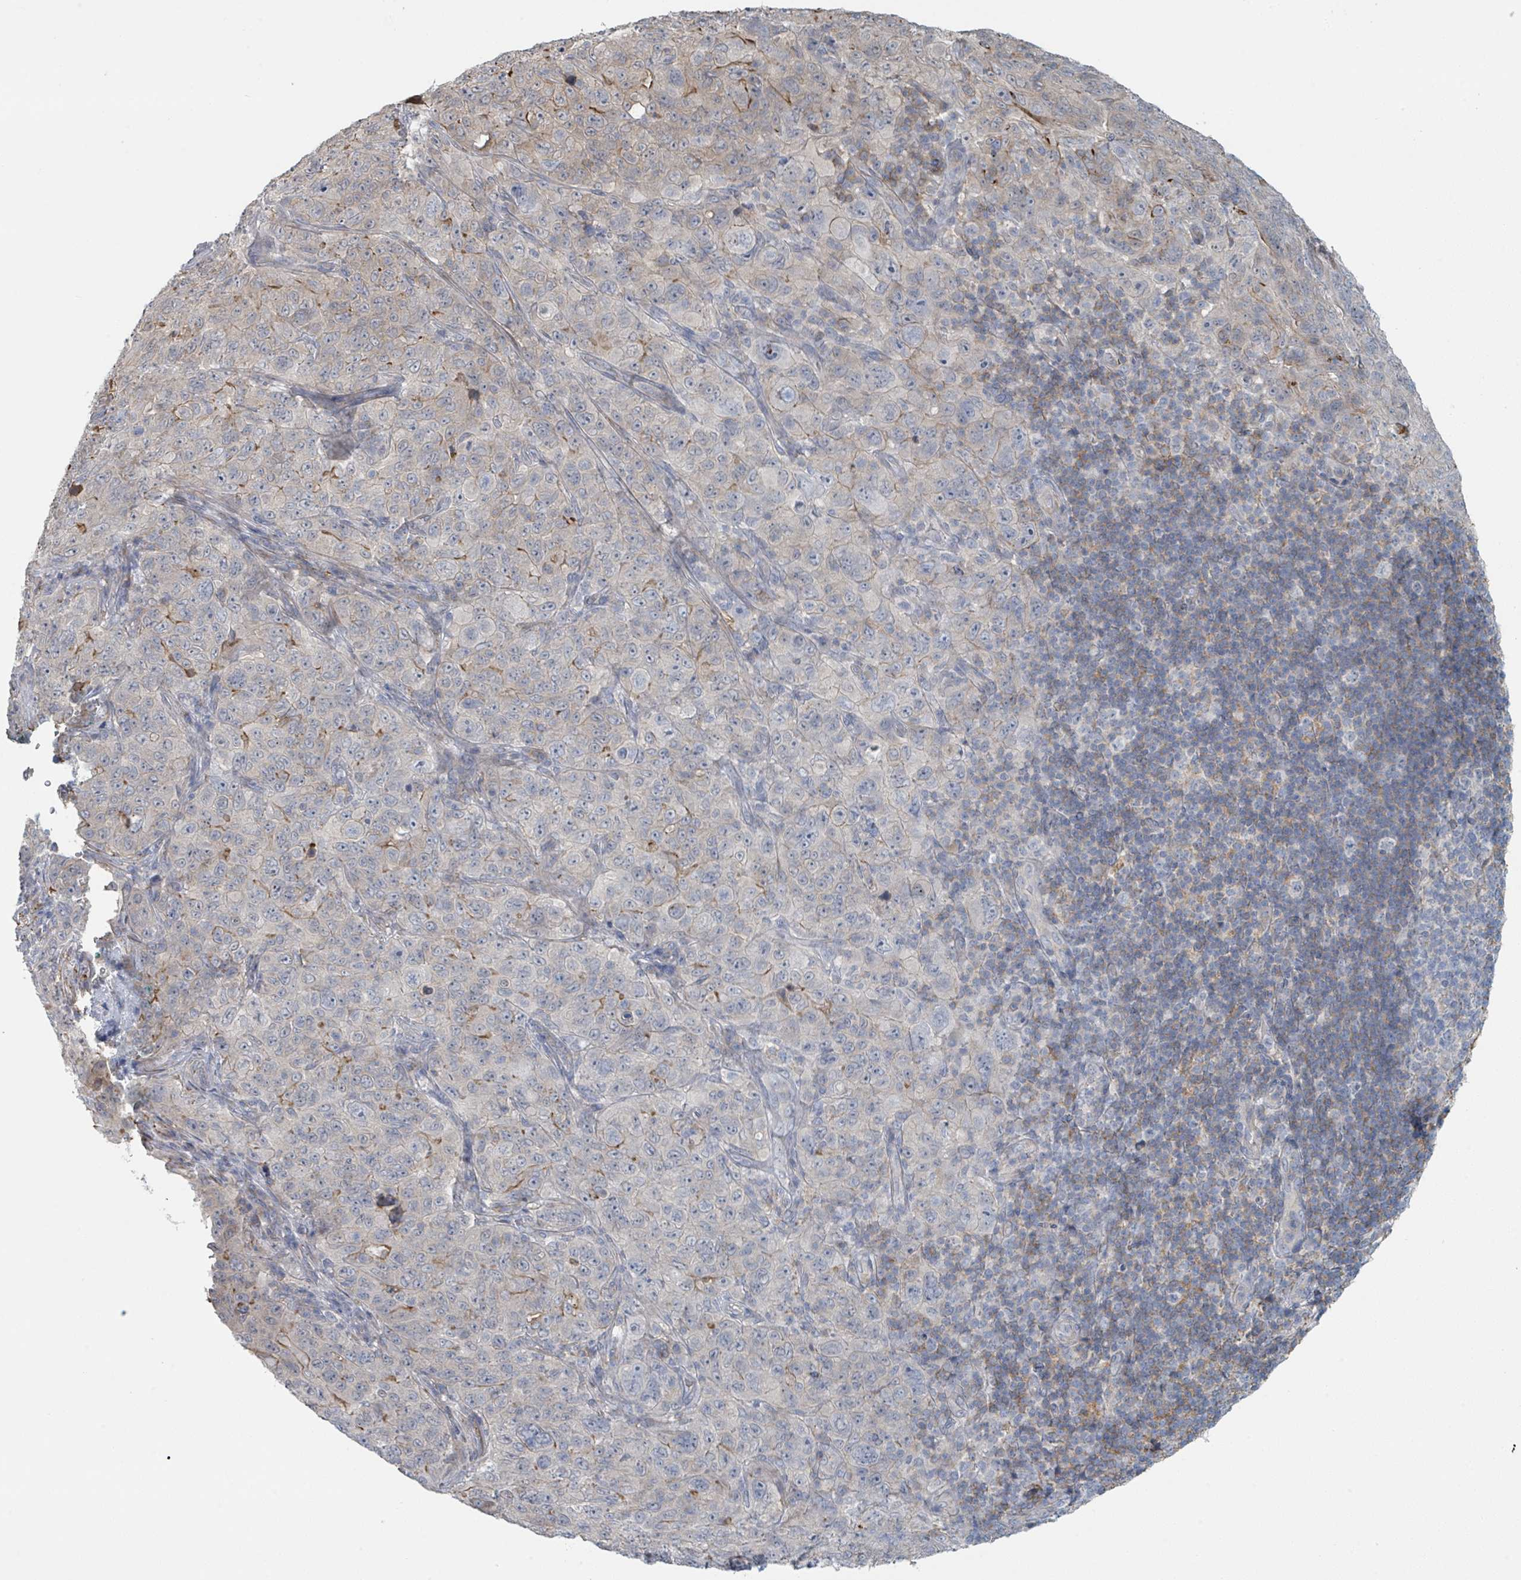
{"staining": {"intensity": "moderate", "quantity": "<25%", "location": "cytoplasmic/membranous"}, "tissue": "pancreatic cancer", "cell_type": "Tumor cells", "image_type": "cancer", "snomed": [{"axis": "morphology", "description": "Adenocarcinoma, NOS"}, {"axis": "topography", "description": "Pancreas"}], "caption": "Immunohistochemical staining of human adenocarcinoma (pancreatic) reveals low levels of moderate cytoplasmic/membranous expression in about <25% of tumor cells.", "gene": "LRRC42", "patient": {"sex": "male", "age": 68}}